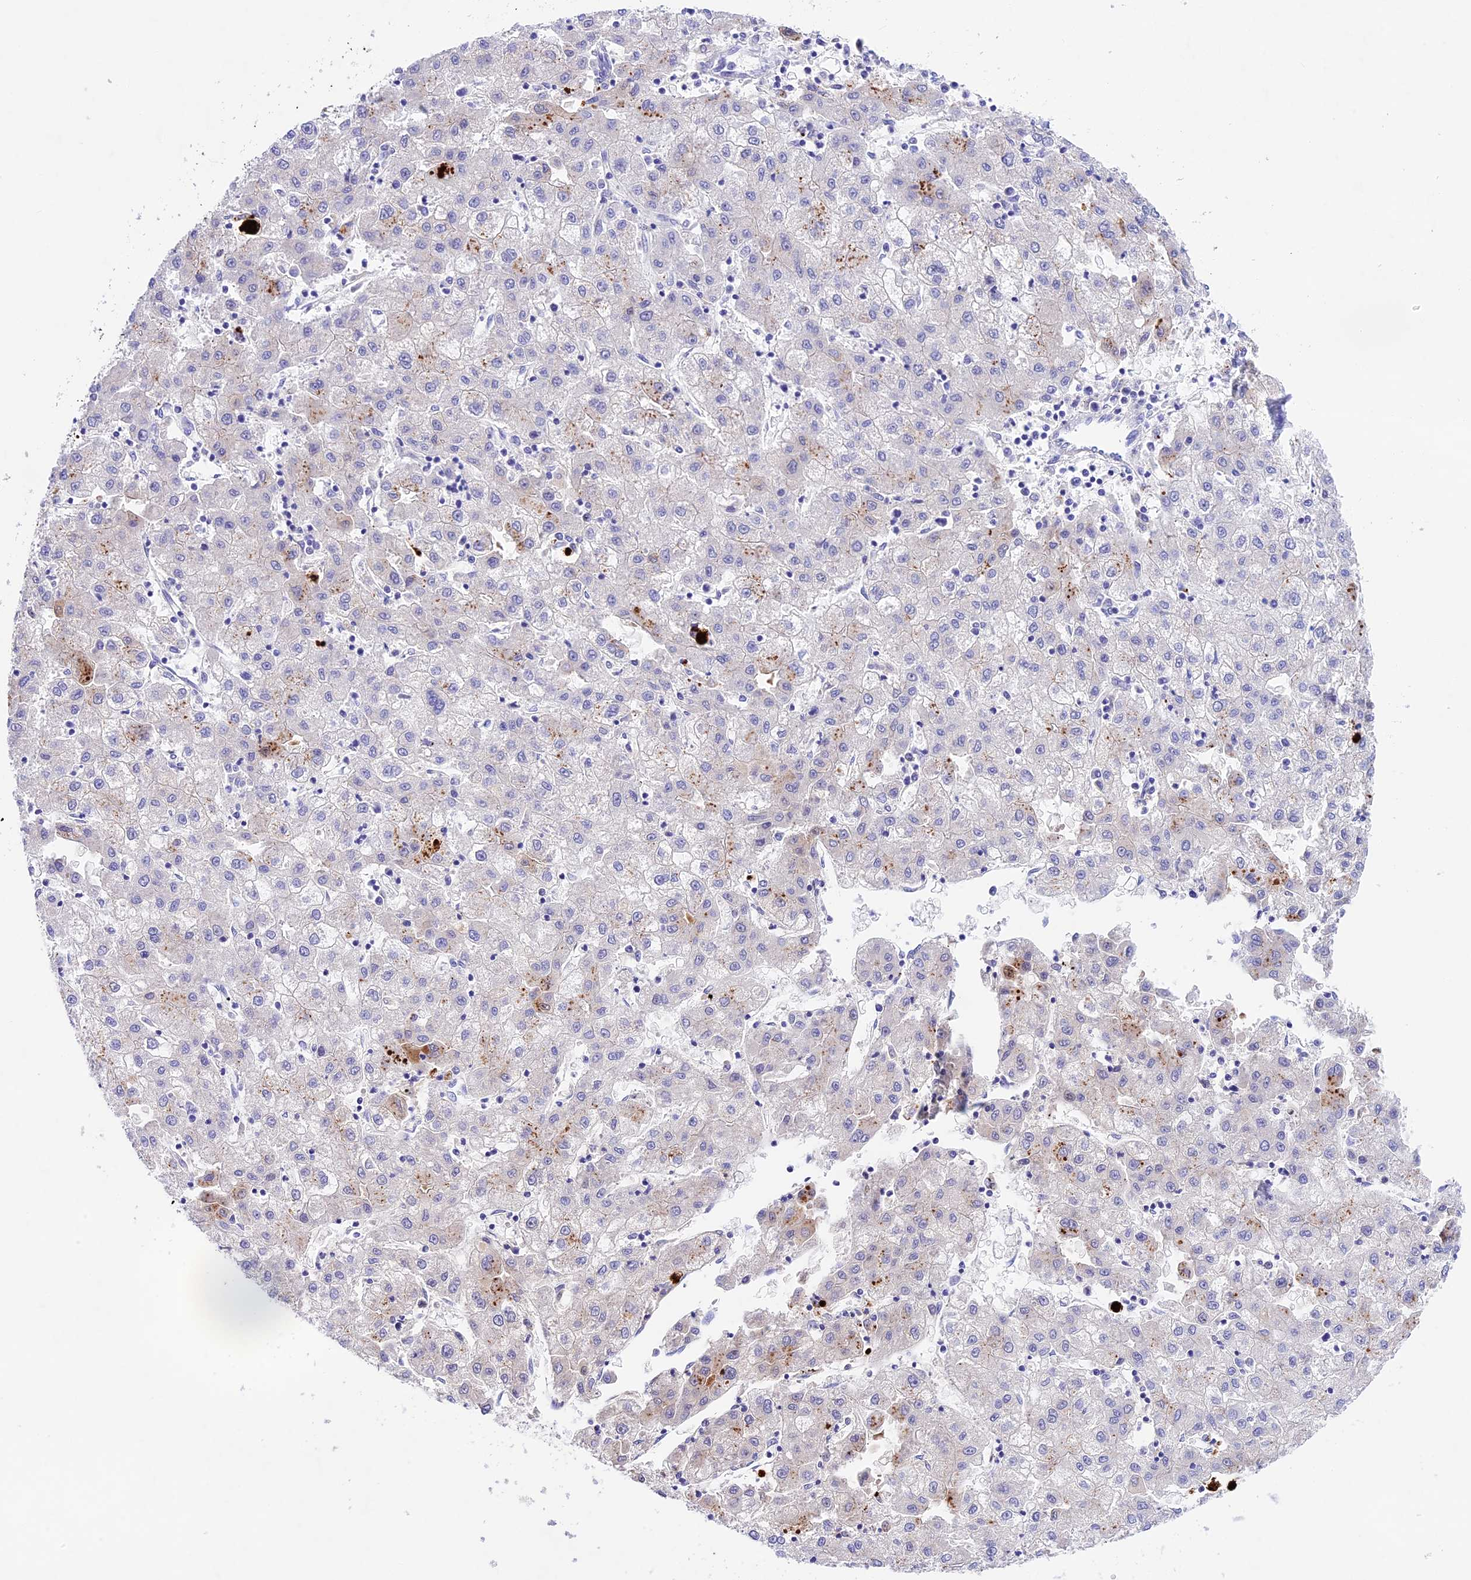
{"staining": {"intensity": "weak", "quantity": "<25%", "location": "cytoplasmic/membranous"}, "tissue": "liver cancer", "cell_type": "Tumor cells", "image_type": "cancer", "snomed": [{"axis": "morphology", "description": "Carcinoma, Hepatocellular, NOS"}, {"axis": "topography", "description": "Liver"}], "caption": "Hepatocellular carcinoma (liver) stained for a protein using IHC shows no expression tumor cells.", "gene": "PSG11", "patient": {"sex": "male", "age": 72}}